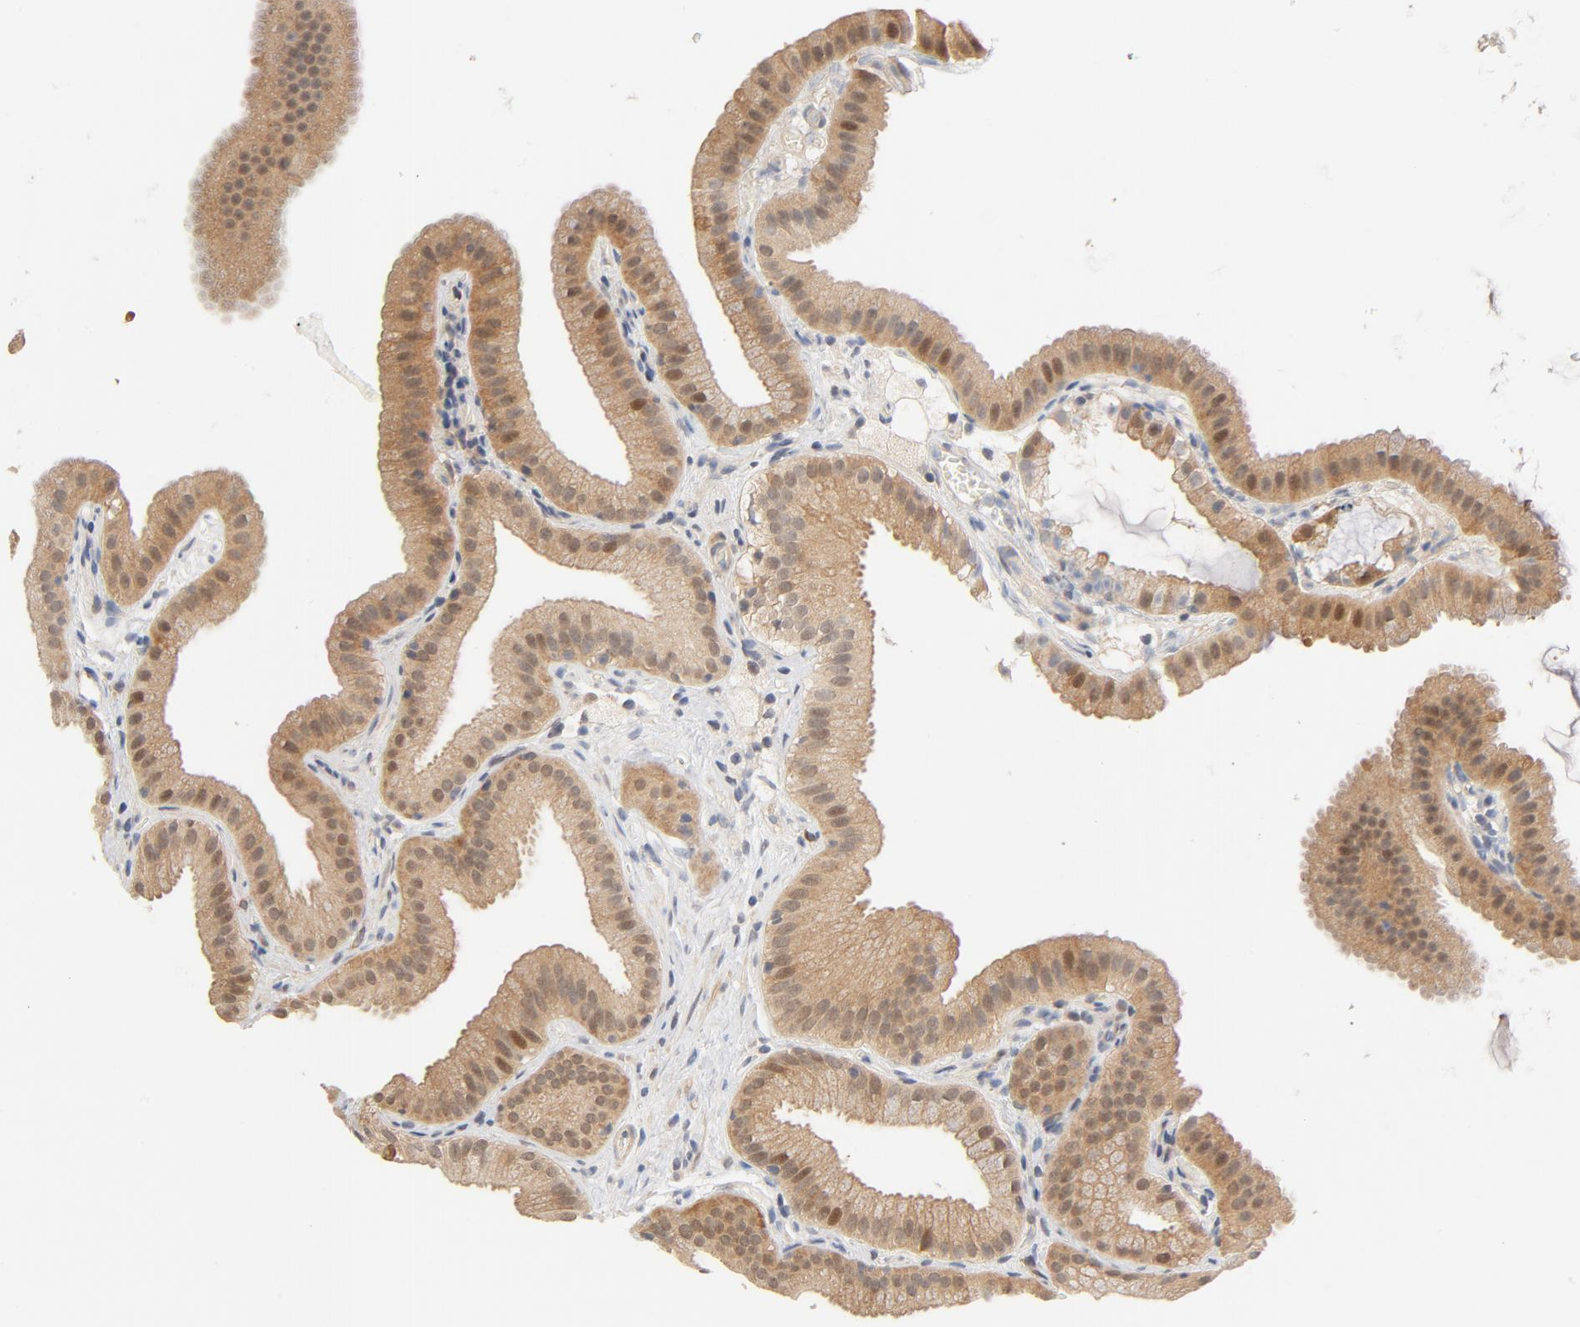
{"staining": {"intensity": "moderate", "quantity": ">75%", "location": "cytoplasmic/membranous,nuclear"}, "tissue": "gallbladder", "cell_type": "Glandular cells", "image_type": "normal", "snomed": [{"axis": "morphology", "description": "Normal tissue, NOS"}, {"axis": "topography", "description": "Gallbladder"}], "caption": "IHC of benign gallbladder displays medium levels of moderate cytoplasmic/membranous,nuclear positivity in about >75% of glandular cells.", "gene": "EIF4E", "patient": {"sex": "female", "age": 63}}